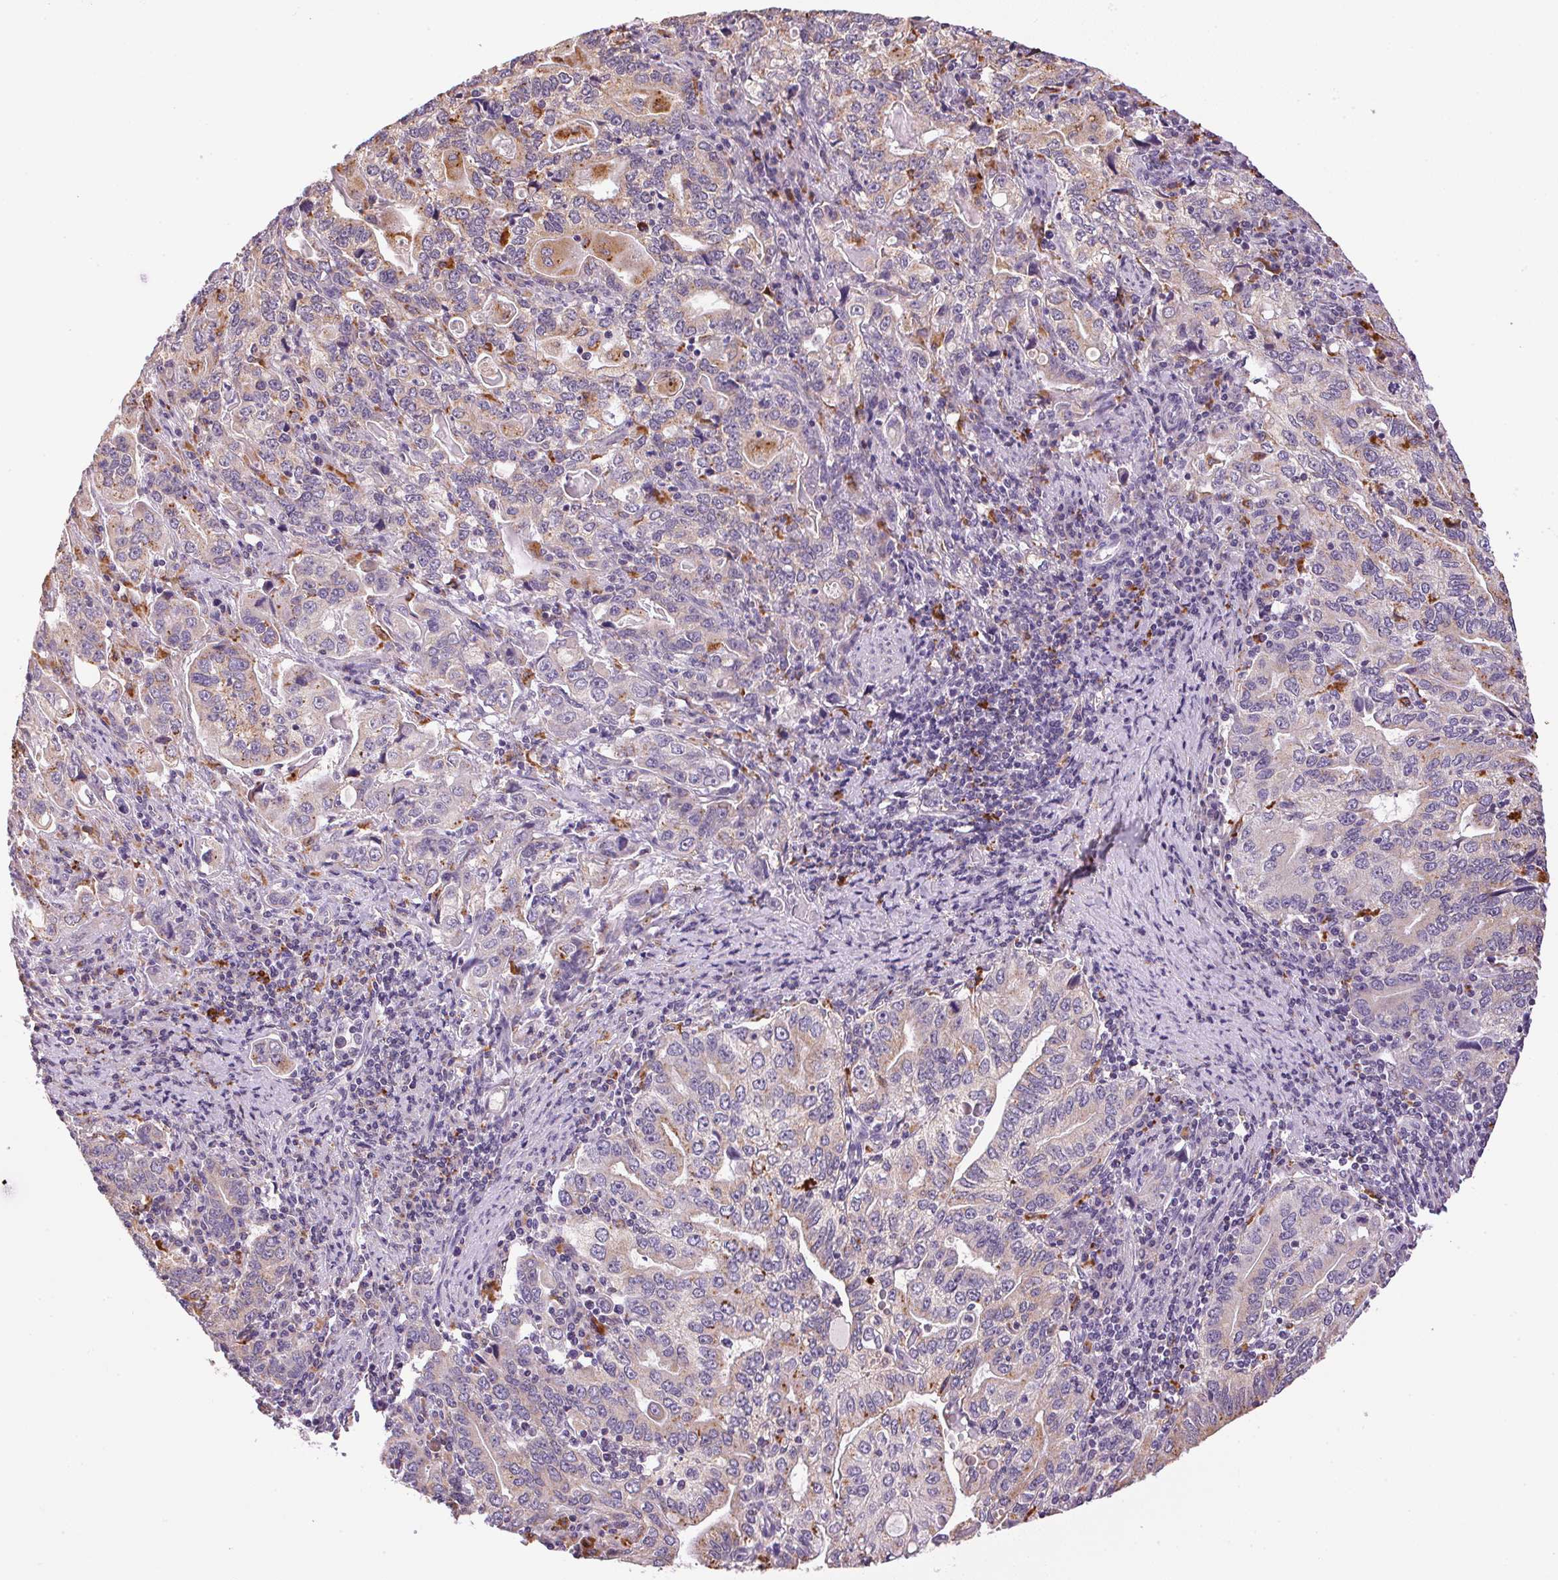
{"staining": {"intensity": "weak", "quantity": "25%-75%", "location": "cytoplasmic/membranous"}, "tissue": "stomach cancer", "cell_type": "Tumor cells", "image_type": "cancer", "snomed": [{"axis": "morphology", "description": "Adenocarcinoma, NOS"}, {"axis": "topography", "description": "Stomach, lower"}], "caption": "Stomach cancer was stained to show a protein in brown. There is low levels of weak cytoplasmic/membranous expression in about 25%-75% of tumor cells.", "gene": "ADH5", "patient": {"sex": "female", "age": 72}}